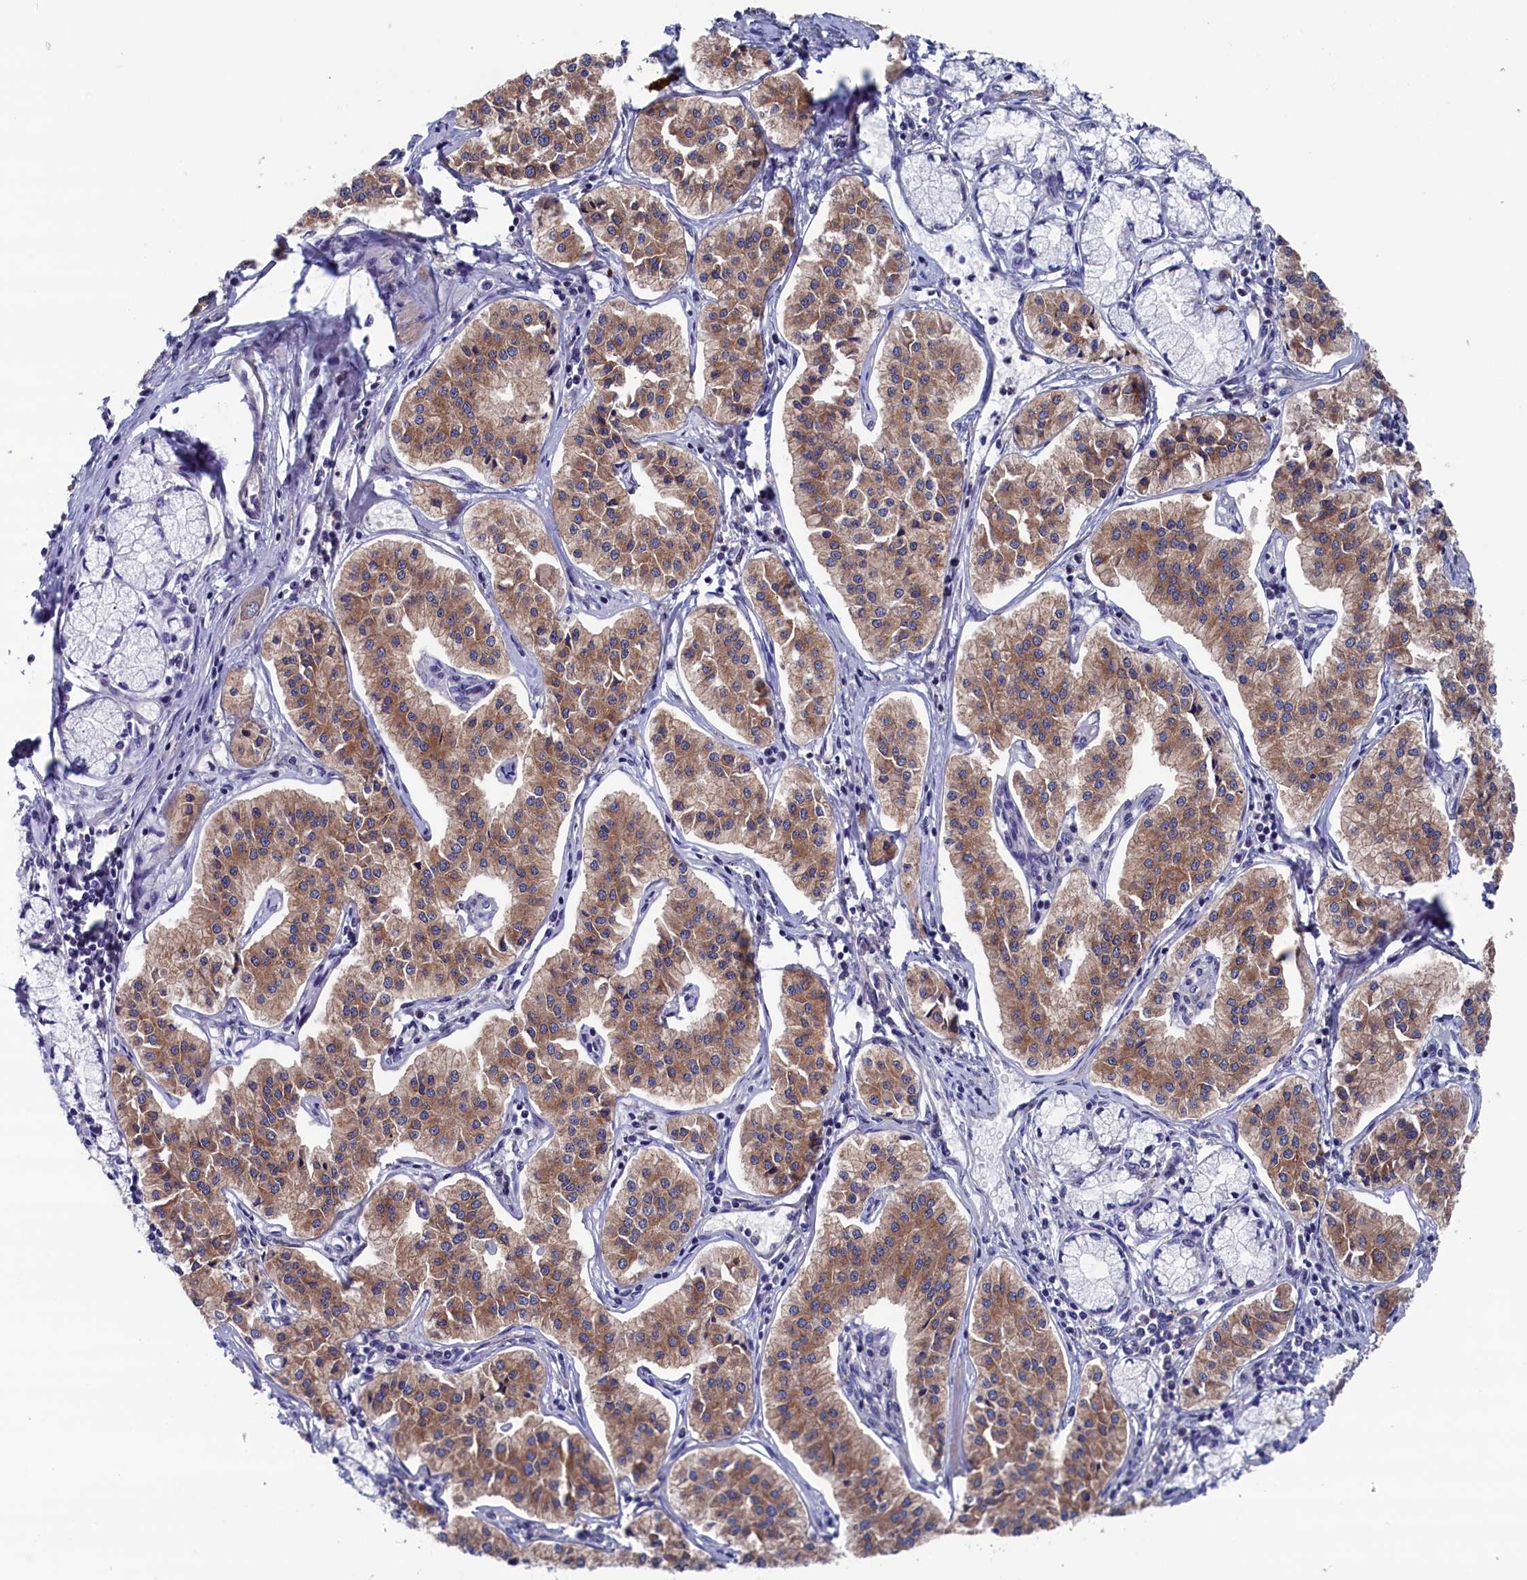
{"staining": {"intensity": "moderate", "quantity": ">75%", "location": "cytoplasmic/membranous"}, "tissue": "pancreatic cancer", "cell_type": "Tumor cells", "image_type": "cancer", "snomed": [{"axis": "morphology", "description": "Adenocarcinoma, NOS"}, {"axis": "topography", "description": "Pancreas"}], "caption": "The image reveals a brown stain indicating the presence of a protein in the cytoplasmic/membranous of tumor cells in pancreatic adenocarcinoma.", "gene": "SPATA13", "patient": {"sex": "female", "age": 50}}